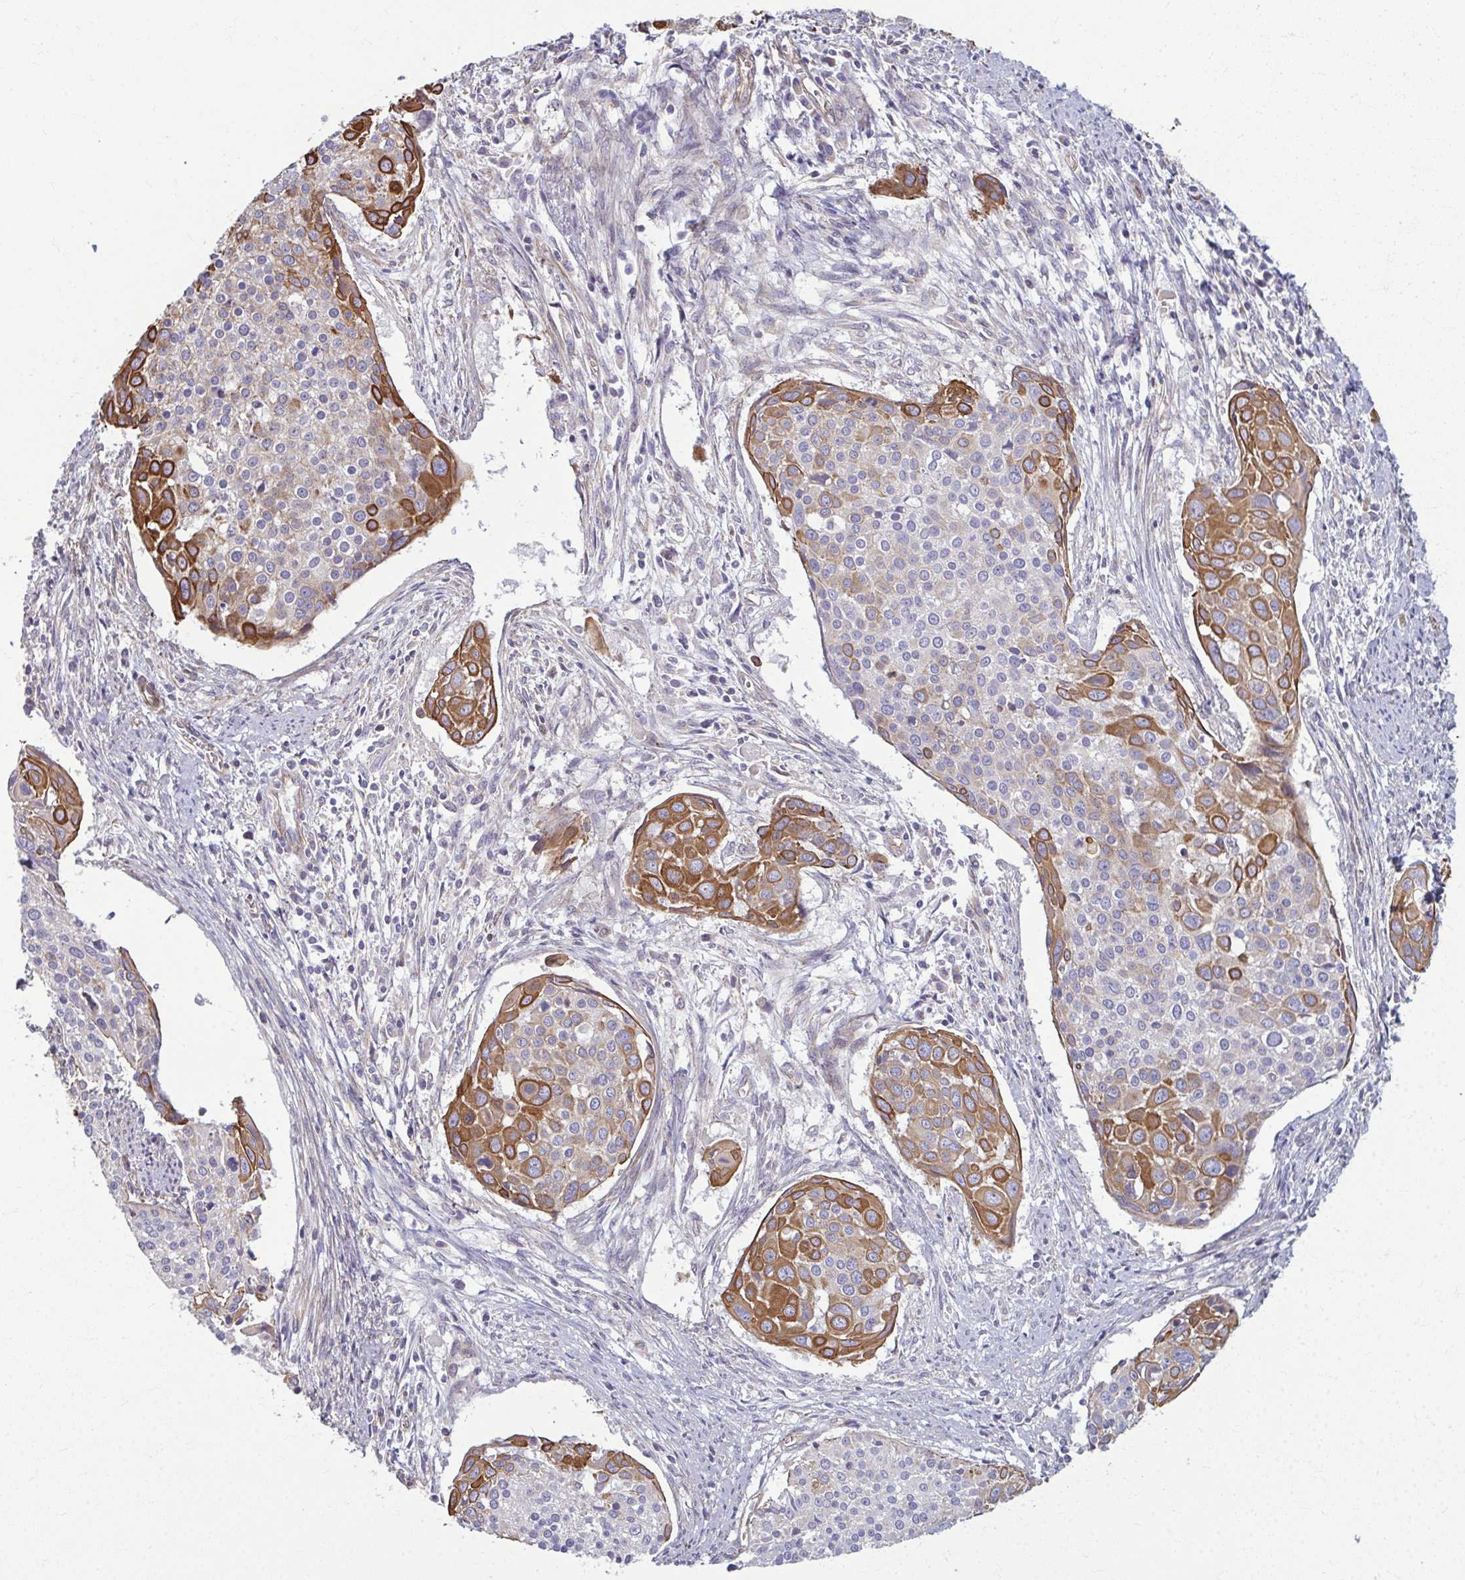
{"staining": {"intensity": "strong", "quantity": "<25%", "location": "cytoplasmic/membranous"}, "tissue": "cervical cancer", "cell_type": "Tumor cells", "image_type": "cancer", "snomed": [{"axis": "morphology", "description": "Squamous cell carcinoma, NOS"}, {"axis": "topography", "description": "Cervix"}], "caption": "This histopathology image demonstrates cervical cancer (squamous cell carcinoma) stained with immunohistochemistry to label a protein in brown. The cytoplasmic/membranous of tumor cells show strong positivity for the protein. Nuclei are counter-stained blue.", "gene": "EID2B", "patient": {"sex": "female", "age": 39}}